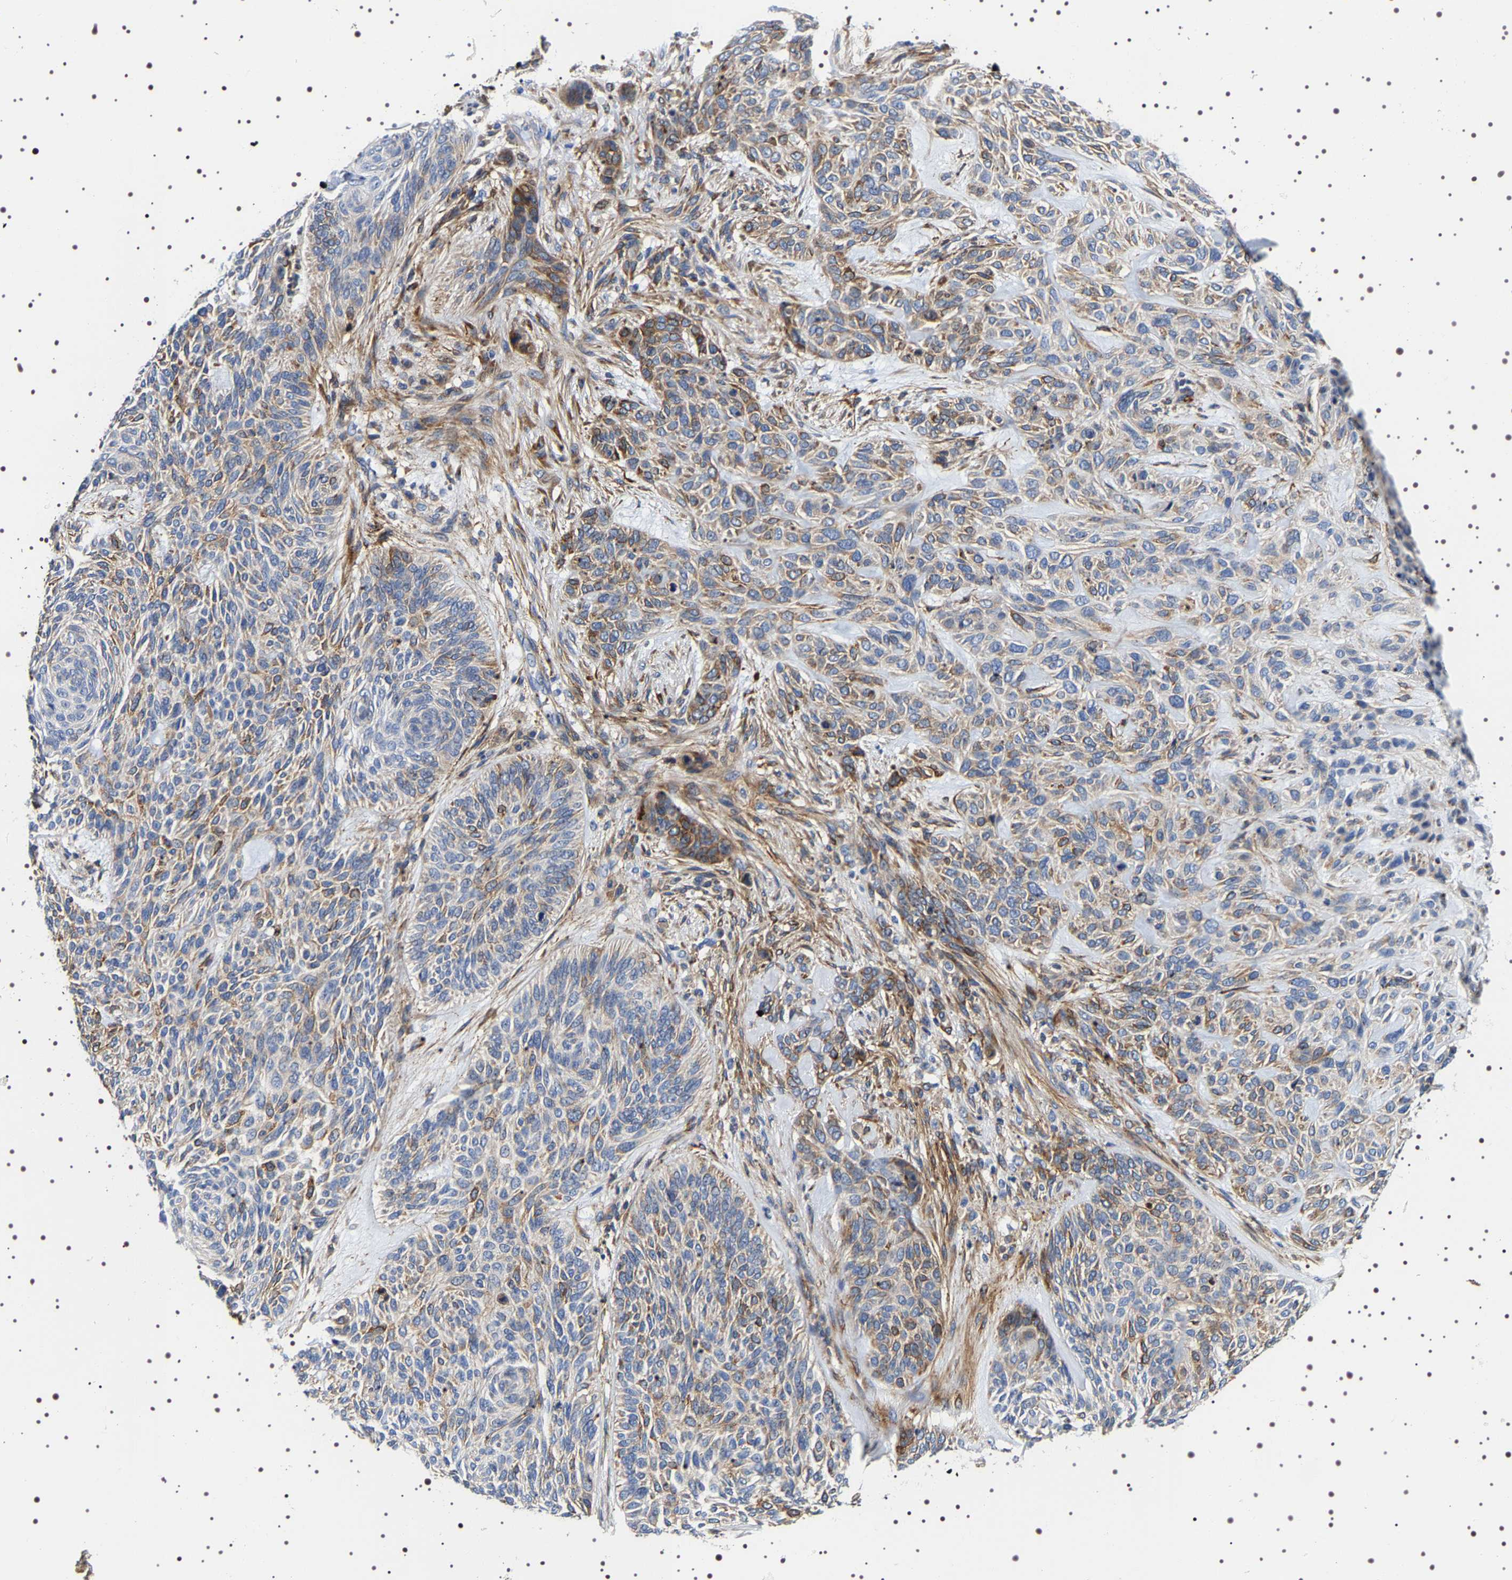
{"staining": {"intensity": "moderate", "quantity": "25%-75%", "location": "cytoplasmic/membranous"}, "tissue": "skin cancer", "cell_type": "Tumor cells", "image_type": "cancer", "snomed": [{"axis": "morphology", "description": "Basal cell carcinoma"}, {"axis": "topography", "description": "Skin"}], "caption": "Moderate cytoplasmic/membranous protein expression is appreciated in approximately 25%-75% of tumor cells in basal cell carcinoma (skin). The protein of interest is stained brown, and the nuclei are stained in blue (DAB IHC with brightfield microscopy, high magnification).", "gene": "SQLE", "patient": {"sex": "male", "age": 55}}